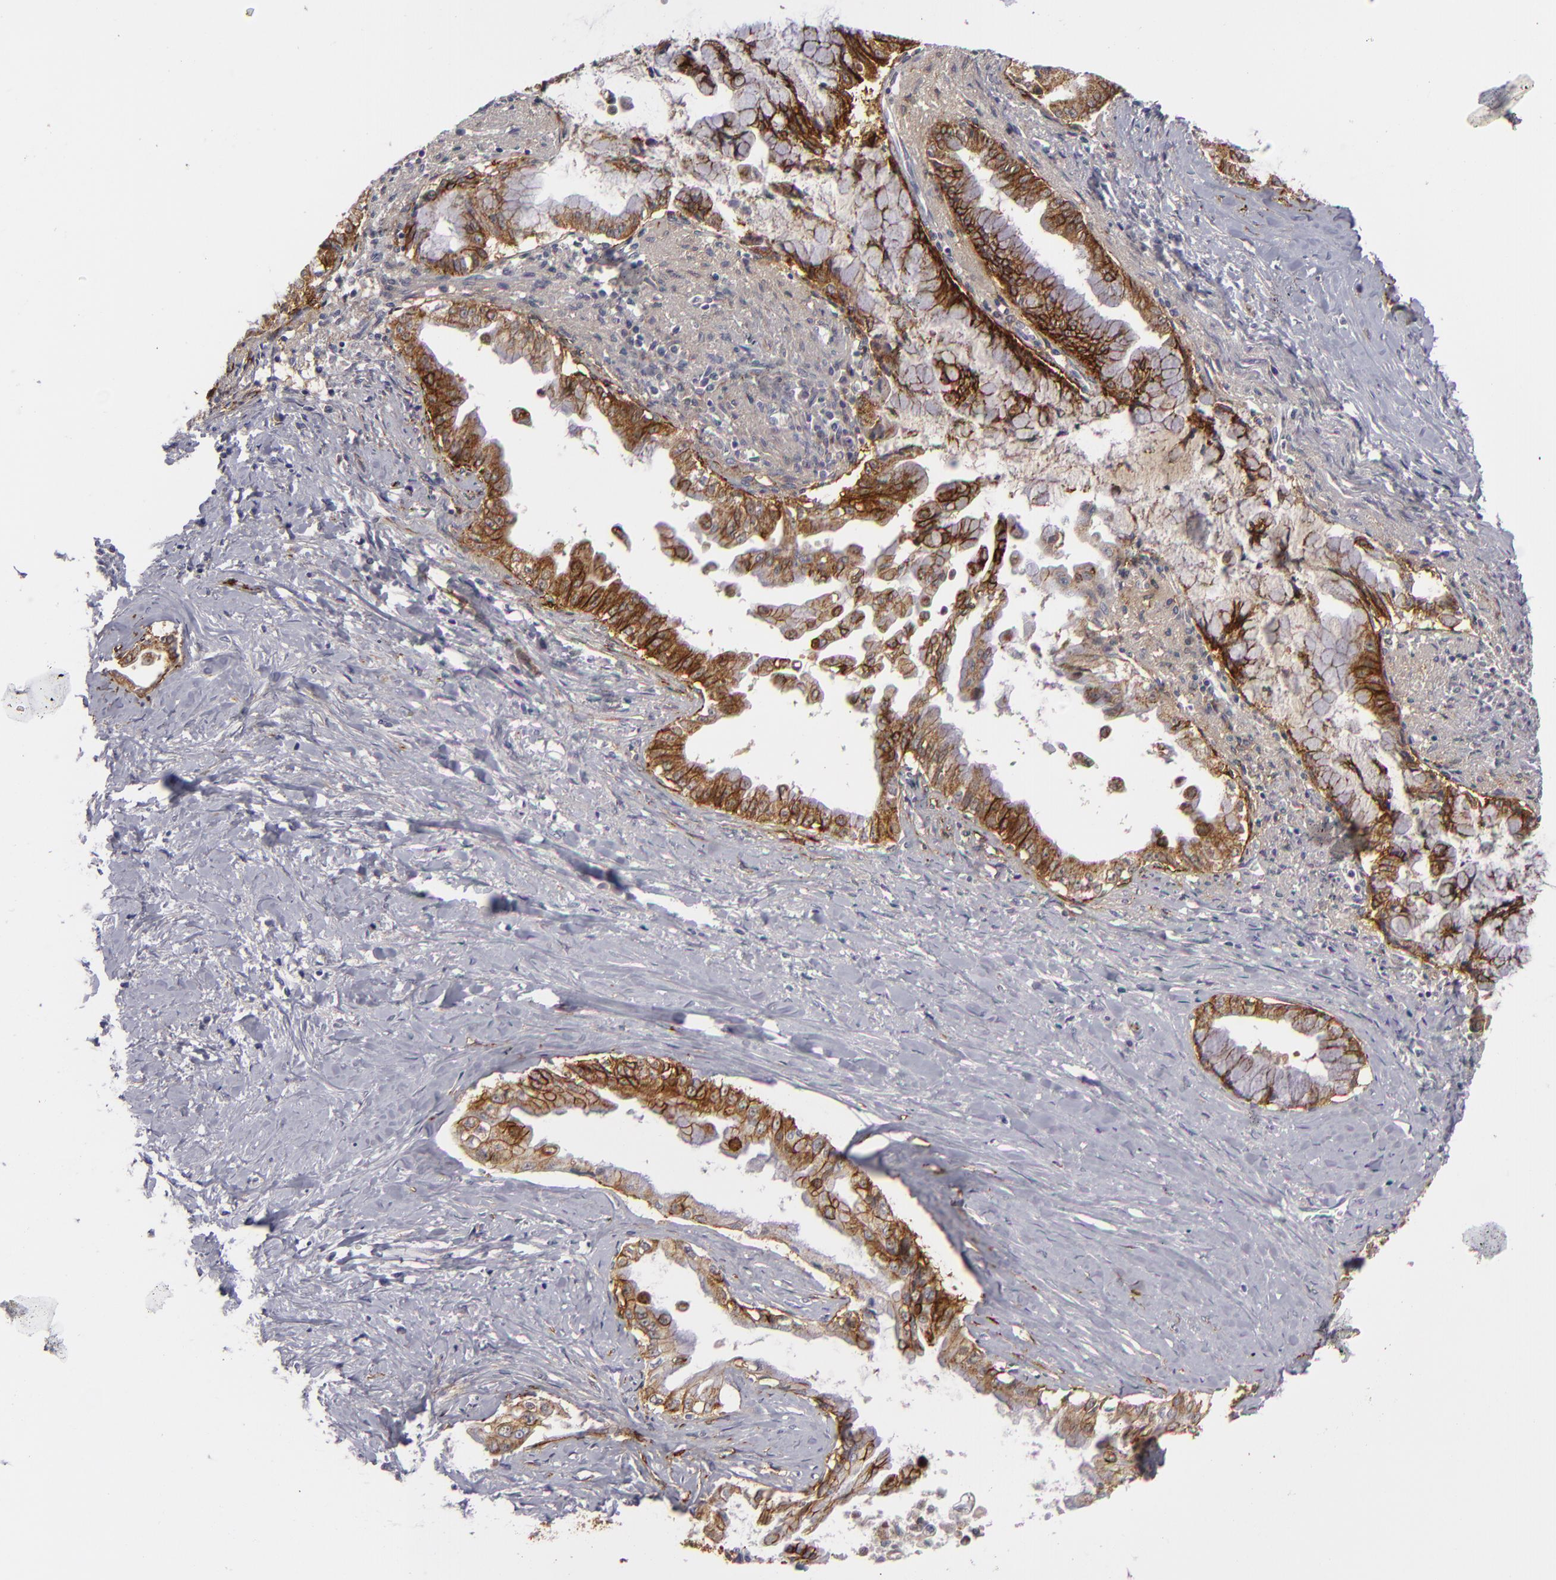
{"staining": {"intensity": "moderate", "quantity": ">75%", "location": "cytoplasmic/membranous"}, "tissue": "pancreatic cancer", "cell_type": "Tumor cells", "image_type": "cancer", "snomed": [{"axis": "morphology", "description": "Adenocarcinoma, NOS"}, {"axis": "topography", "description": "Pancreas"}], "caption": "A photomicrograph showing moderate cytoplasmic/membranous positivity in about >75% of tumor cells in pancreatic cancer, as visualized by brown immunohistochemical staining.", "gene": "ALCAM", "patient": {"sex": "male", "age": 59}}